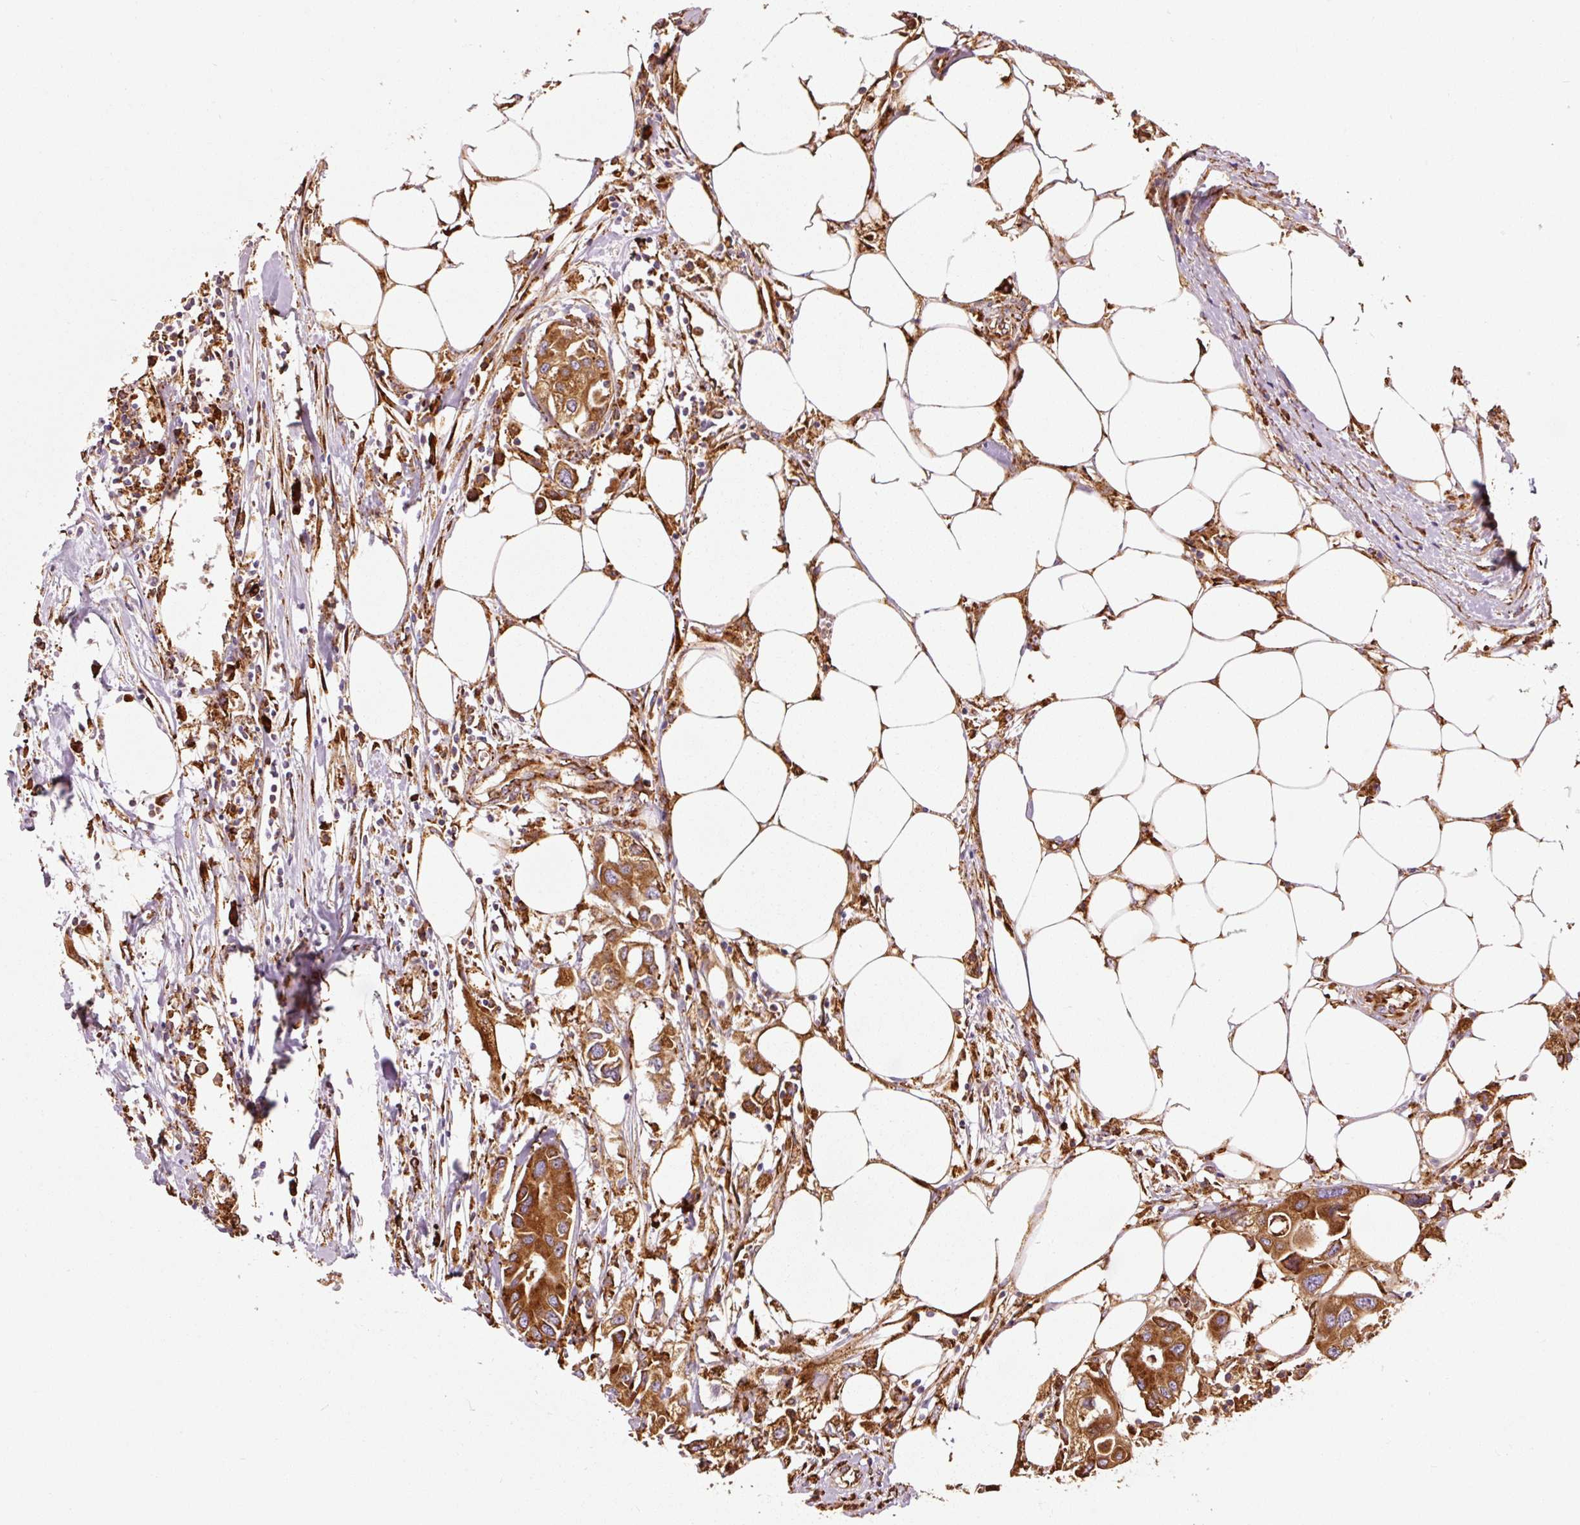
{"staining": {"intensity": "strong", "quantity": ">75%", "location": "cytoplasmic/membranous"}, "tissue": "colorectal cancer", "cell_type": "Tumor cells", "image_type": "cancer", "snomed": [{"axis": "morphology", "description": "Adenocarcinoma, NOS"}, {"axis": "topography", "description": "Colon"}], "caption": "Immunohistochemistry (IHC) (DAB (3,3'-diaminobenzidine)) staining of human colorectal adenocarcinoma shows strong cytoplasmic/membranous protein staining in about >75% of tumor cells.", "gene": "KLC1", "patient": {"sex": "male", "age": 77}}